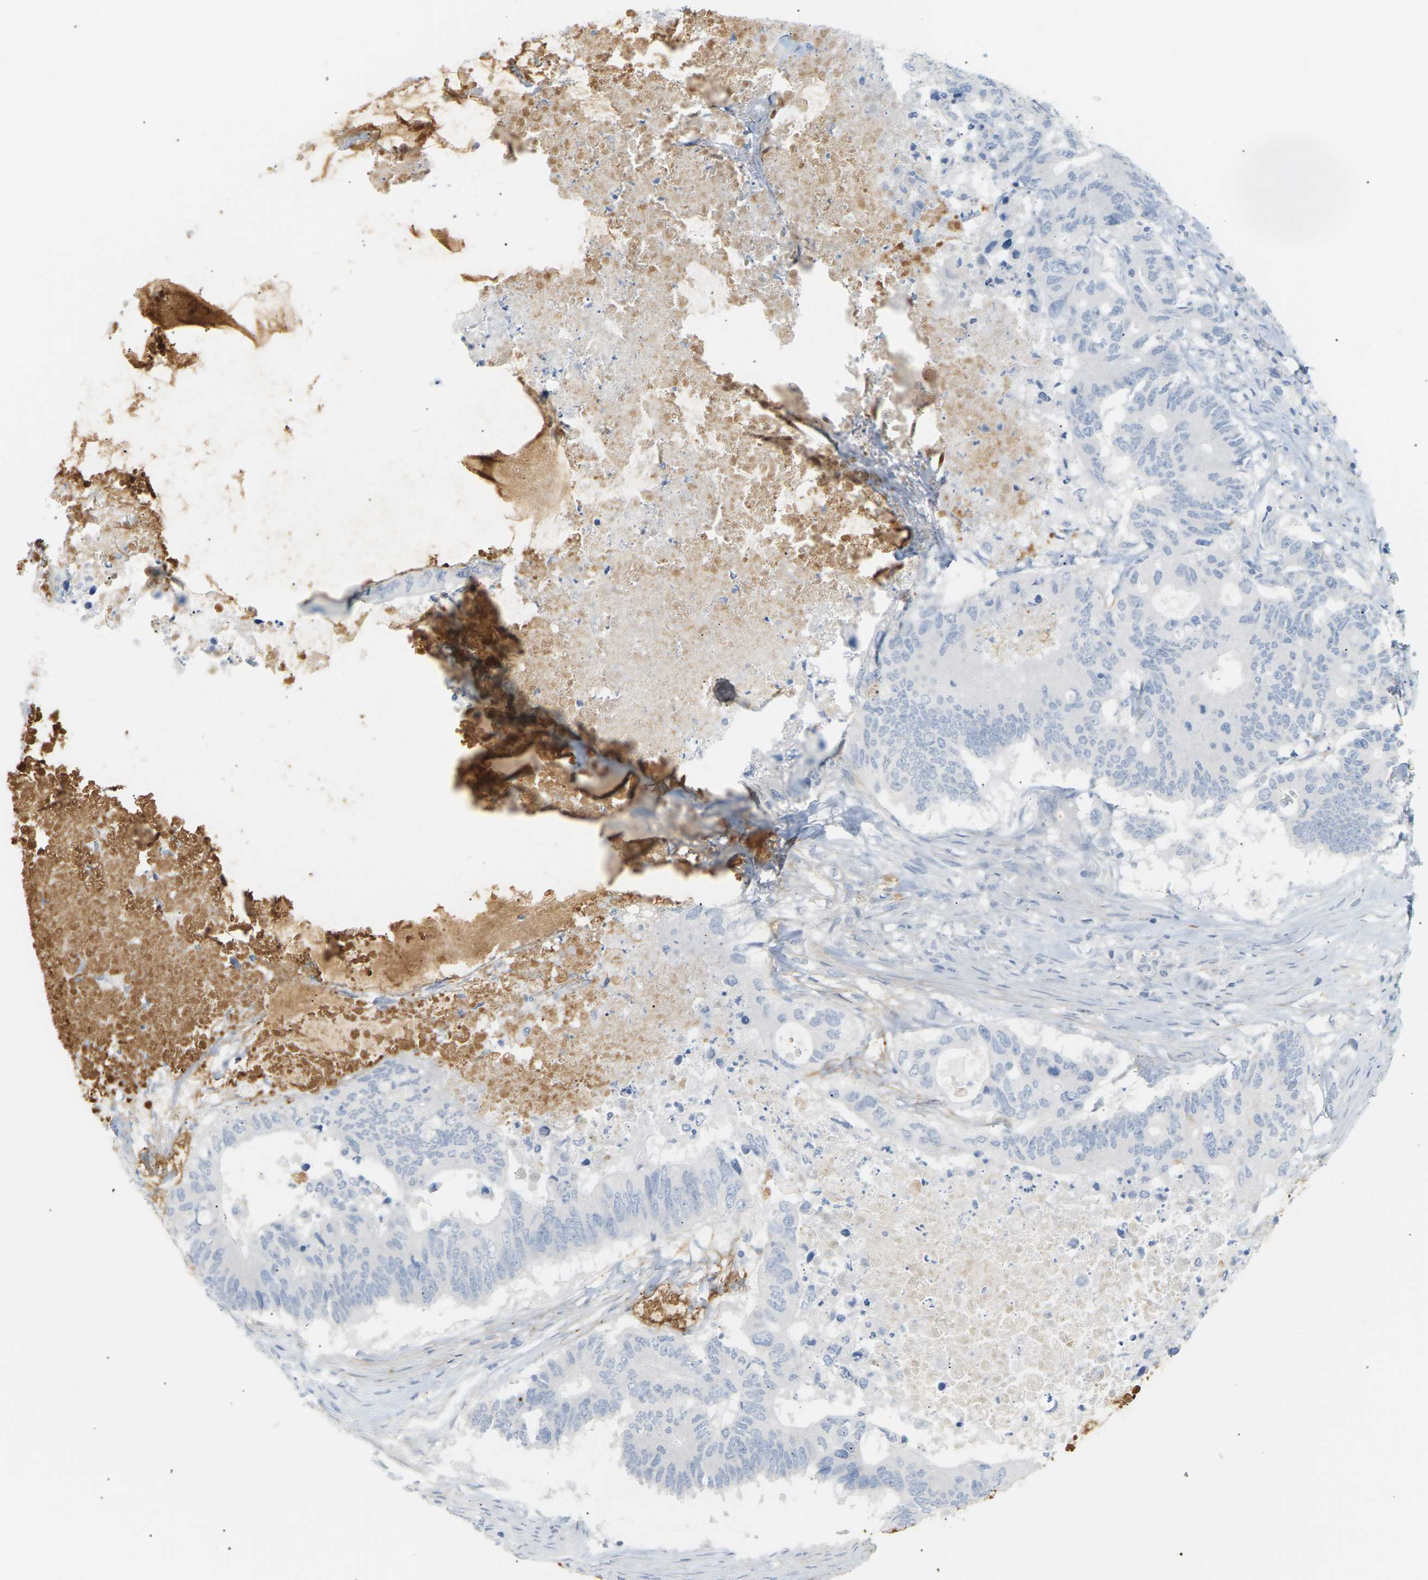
{"staining": {"intensity": "negative", "quantity": "none", "location": "none"}, "tissue": "colorectal cancer", "cell_type": "Tumor cells", "image_type": "cancer", "snomed": [{"axis": "morphology", "description": "Adenocarcinoma, NOS"}, {"axis": "topography", "description": "Colon"}], "caption": "DAB (3,3'-diaminobenzidine) immunohistochemical staining of human adenocarcinoma (colorectal) displays no significant expression in tumor cells.", "gene": "CLU", "patient": {"sex": "male", "age": 71}}